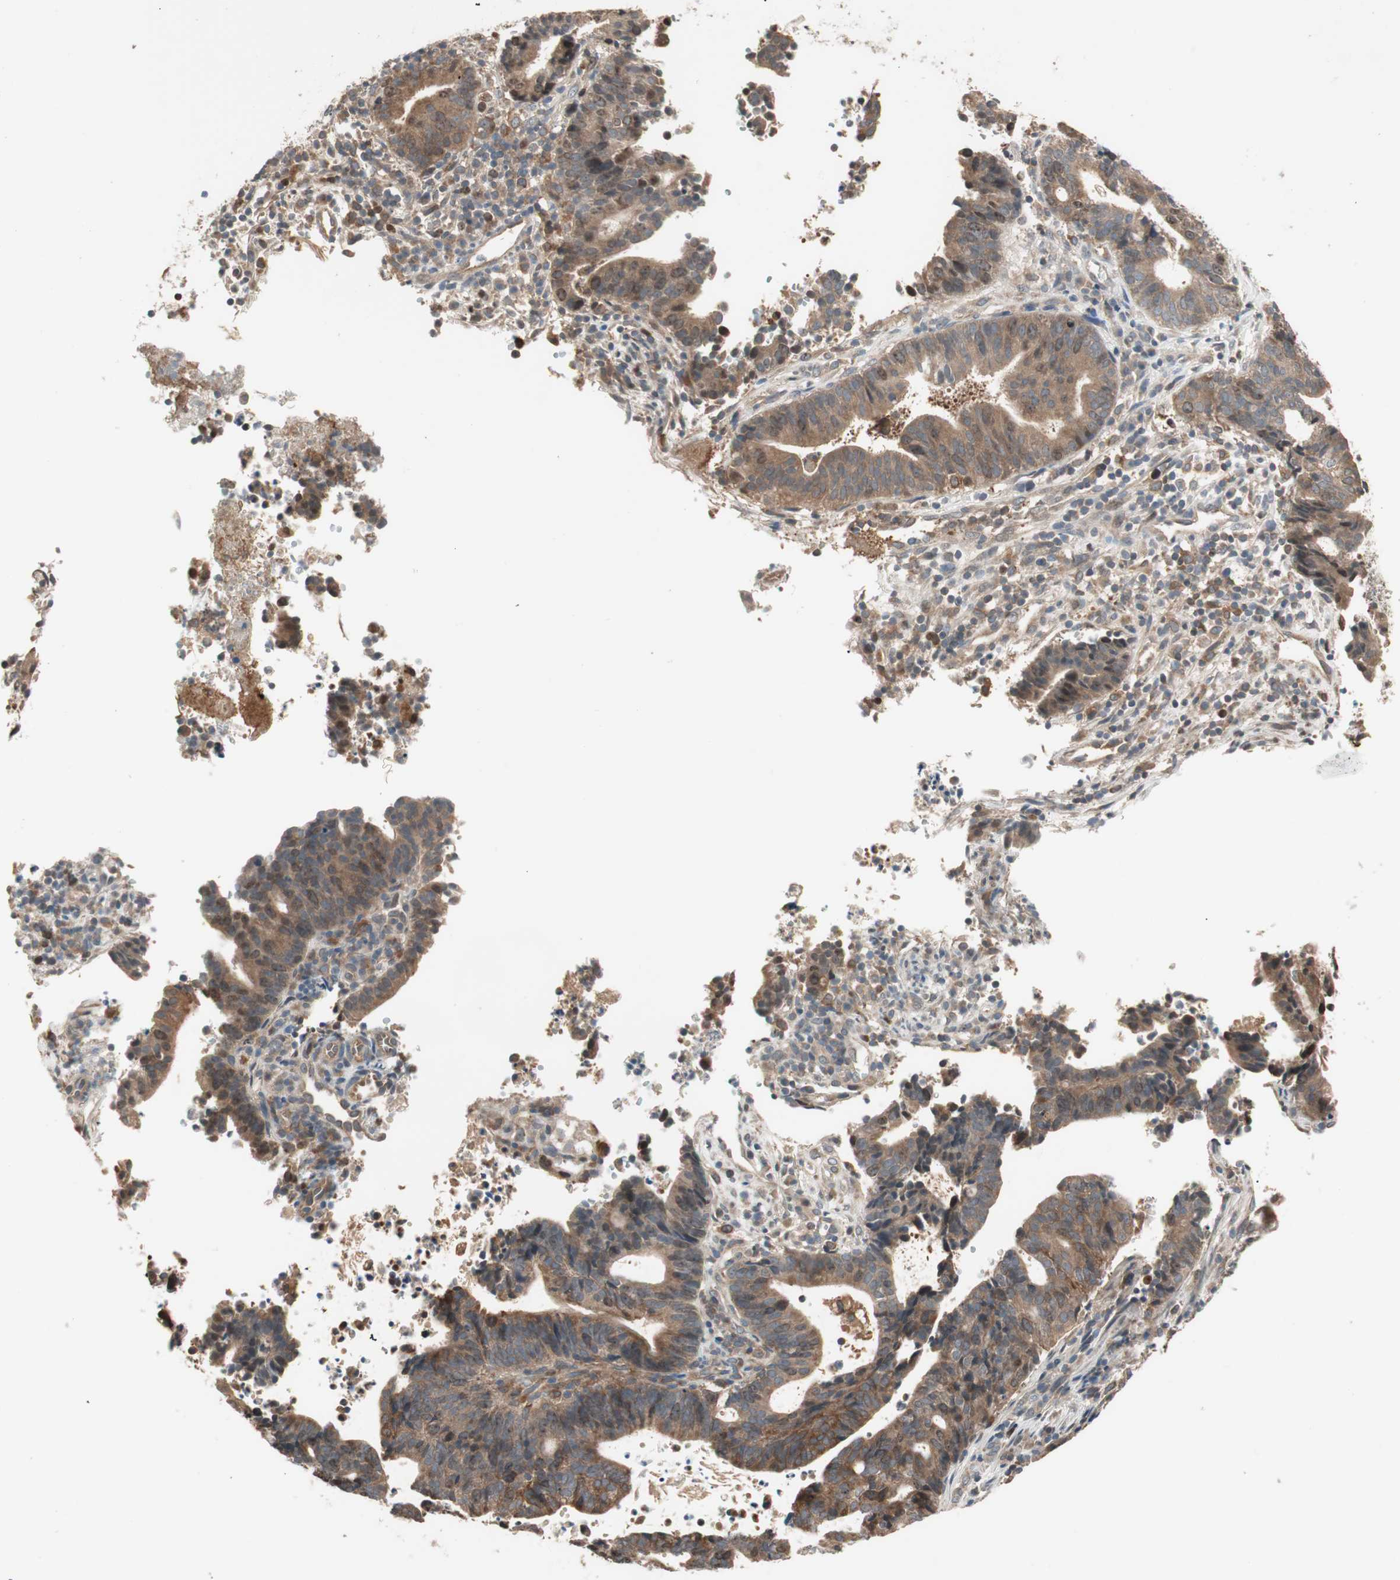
{"staining": {"intensity": "moderate", "quantity": ">75%", "location": "cytoplasmic/membranous"}, "tissue": "endometrial cancer", "cell_type": "Tumor cells", "image_type": "cancer", "snomed": [{"axis": "morphology", "description": "Adenocarcinoma, NOS"}, {"axis": "topography", "description": "Uterus"}], "caption": "Approximately >75% of tumor cells in endometrial cancer (adenocarcinoma) show moderate cytoplasmic/membranous protein staining as visualized by brown immunohistochemical staining.", "gene": "ATP6AP2", "patient": {"sex": "female", "age": 83}}